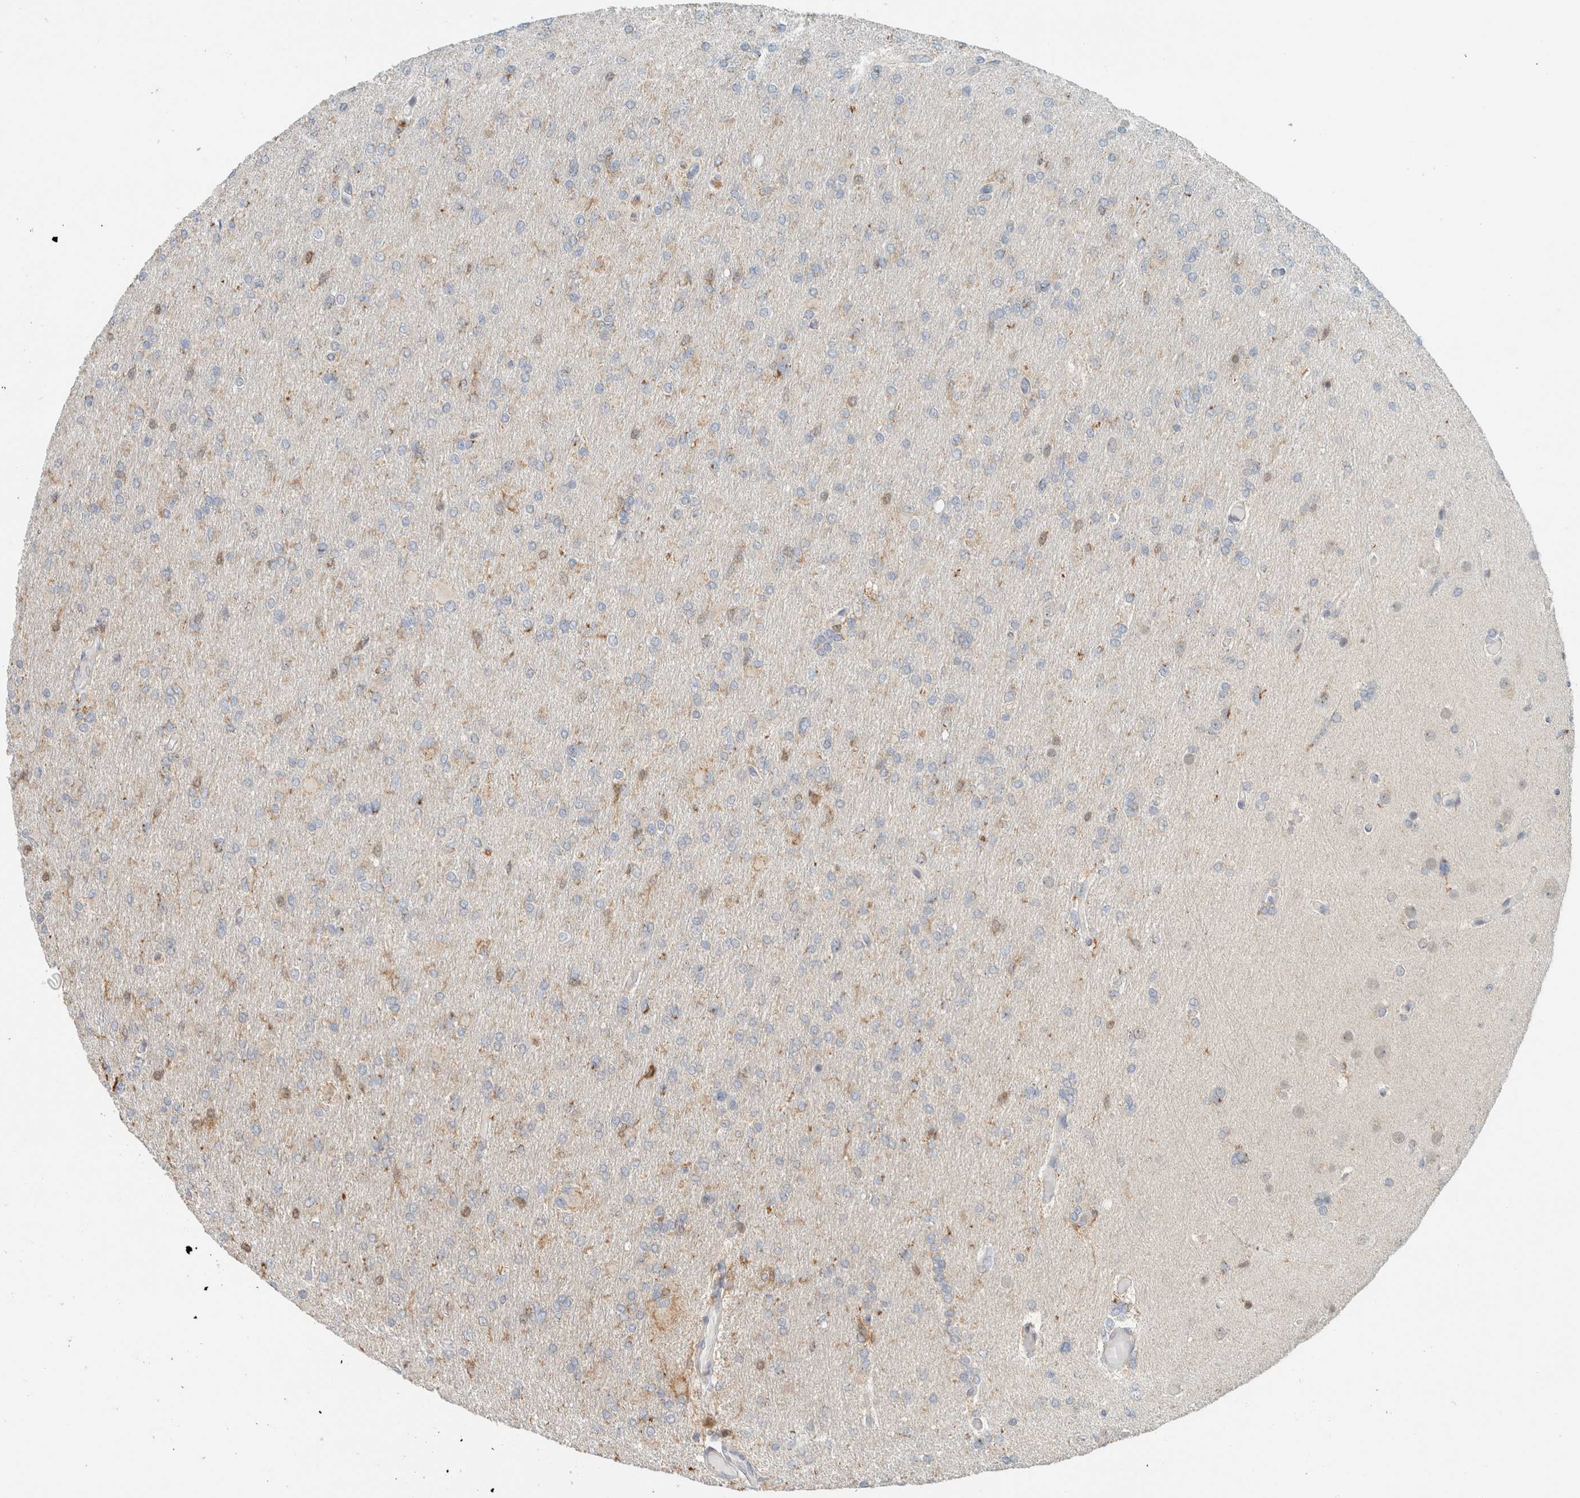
{"staining": {"intensity": "weak", "quantity": "<25%", "location": "cytoplasmic/membranous"}, "tissue": "glioma", "cell_type": "Tumor cells", "image_type": "cancer", "snomed": [{"axis": "morphology", "description": "Glioma, malignant, High grade"}, {"axis": "topography", "description": "Cerebral cortex"}], "caption": "Immunohistochemistry (IHC) of human malignant glioma (high-grade) exhibits no positivity in tumor cells.", "gene": "CAPG", "patient": {"sex": "female", "age": 36}}